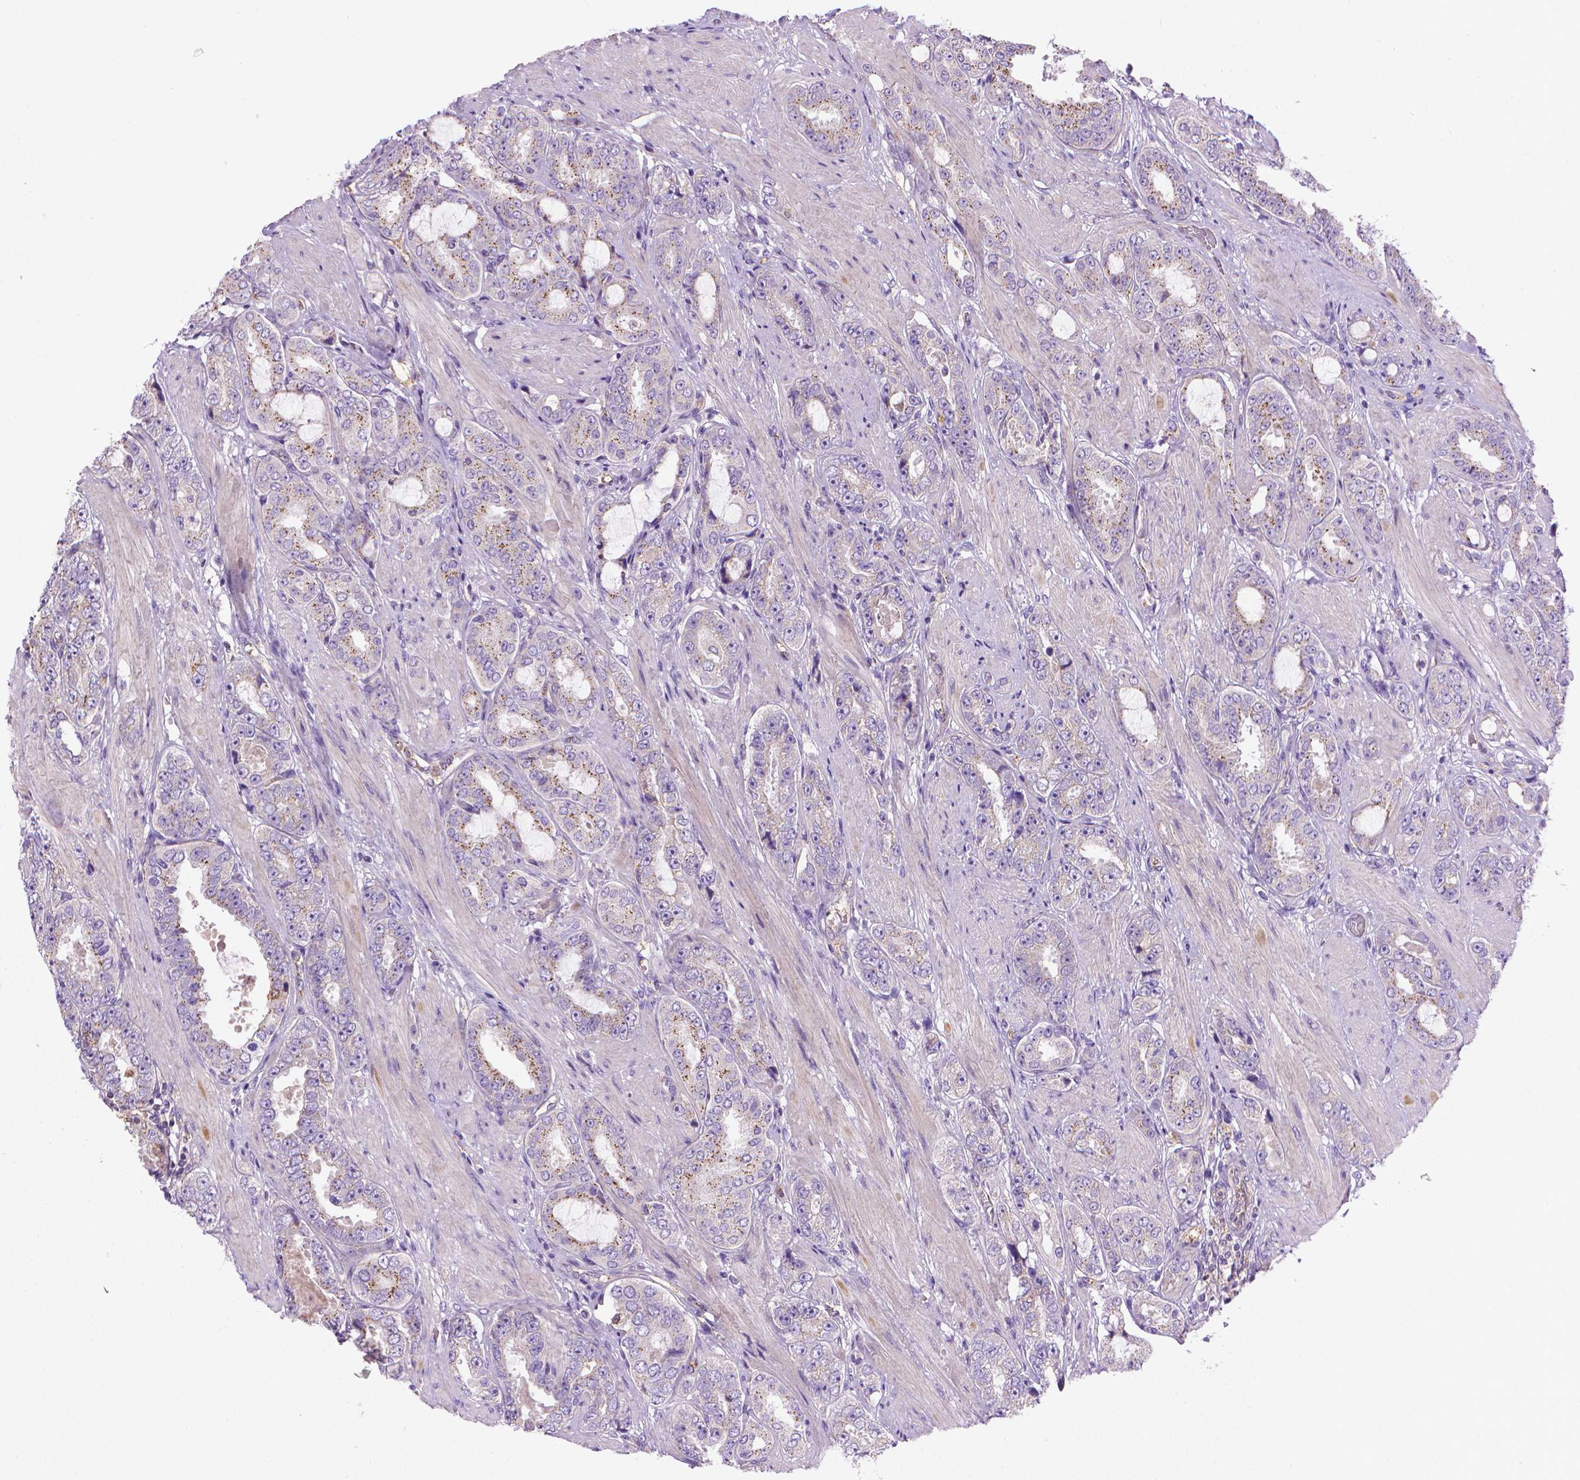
{"staining": {"intensity": "weak", "quantity": "25%-75%", "location": "cytoplasmic/membranous"}, "tissue": "prostate cancer", "cell_type": "Tumor cells", "image_type": "cancer", "snomed": [{"axis": "morphology", "description": "Adenocarcinoma, High grade"}, {"axis": "topography", "description": "Prostate"}], "caption": "Immunohistochemical staining of human prostate cancer (high-grade adenocarcinoma) reveals low levels of weak cytoplasmic/membranous staining in approximately 25%-75% of tumor cells.", "gene": "SLC51B", "patient": {"sex": "male", "age": 63}}